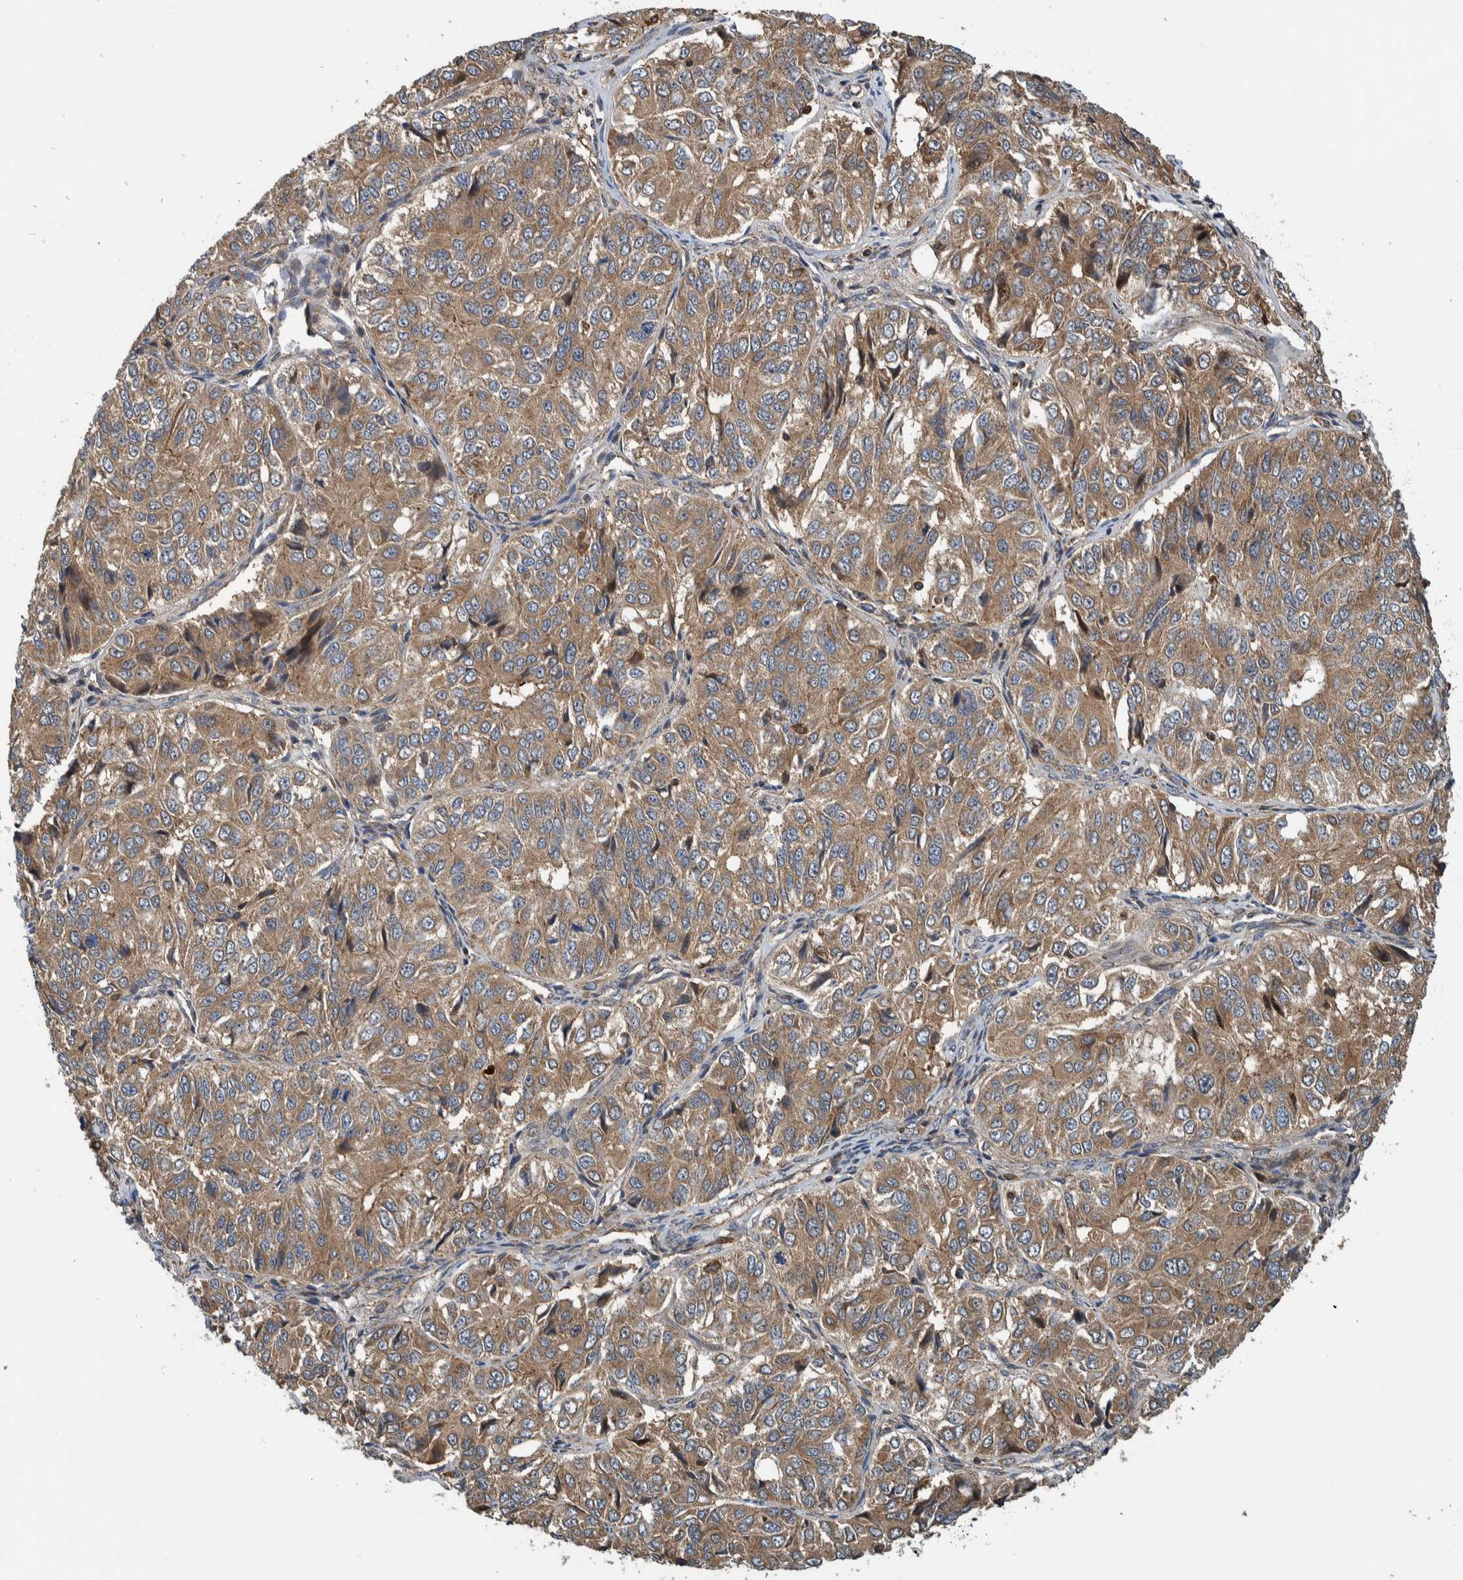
{"staining": {"intensity": "moderate", "quantity": ">75%", "location": "cytoplasmic/membranous"}, "tissue": "ovarian cancer", "cell_type": "Tumor cells", "image_type": "cancer", "snomed": [{"axis": "morphology", "description": "Carcinoma, endometroid"}, {"axis": "topography", "description": "Ovary"}], "caption": "An IHC image of neoplastic tissue is shown. Protein staining in brown labels moderate cytoplasmic/membranous positivity in ovarian cancer (endometroid carcinoma) within tumor cells. (DAB (3,3'-diaminobenzidine) IHC, brown staining for protein, blue staining for nuclei).", "gene": "CCDC57", "patient": {"sex": "female", "age": 51}}